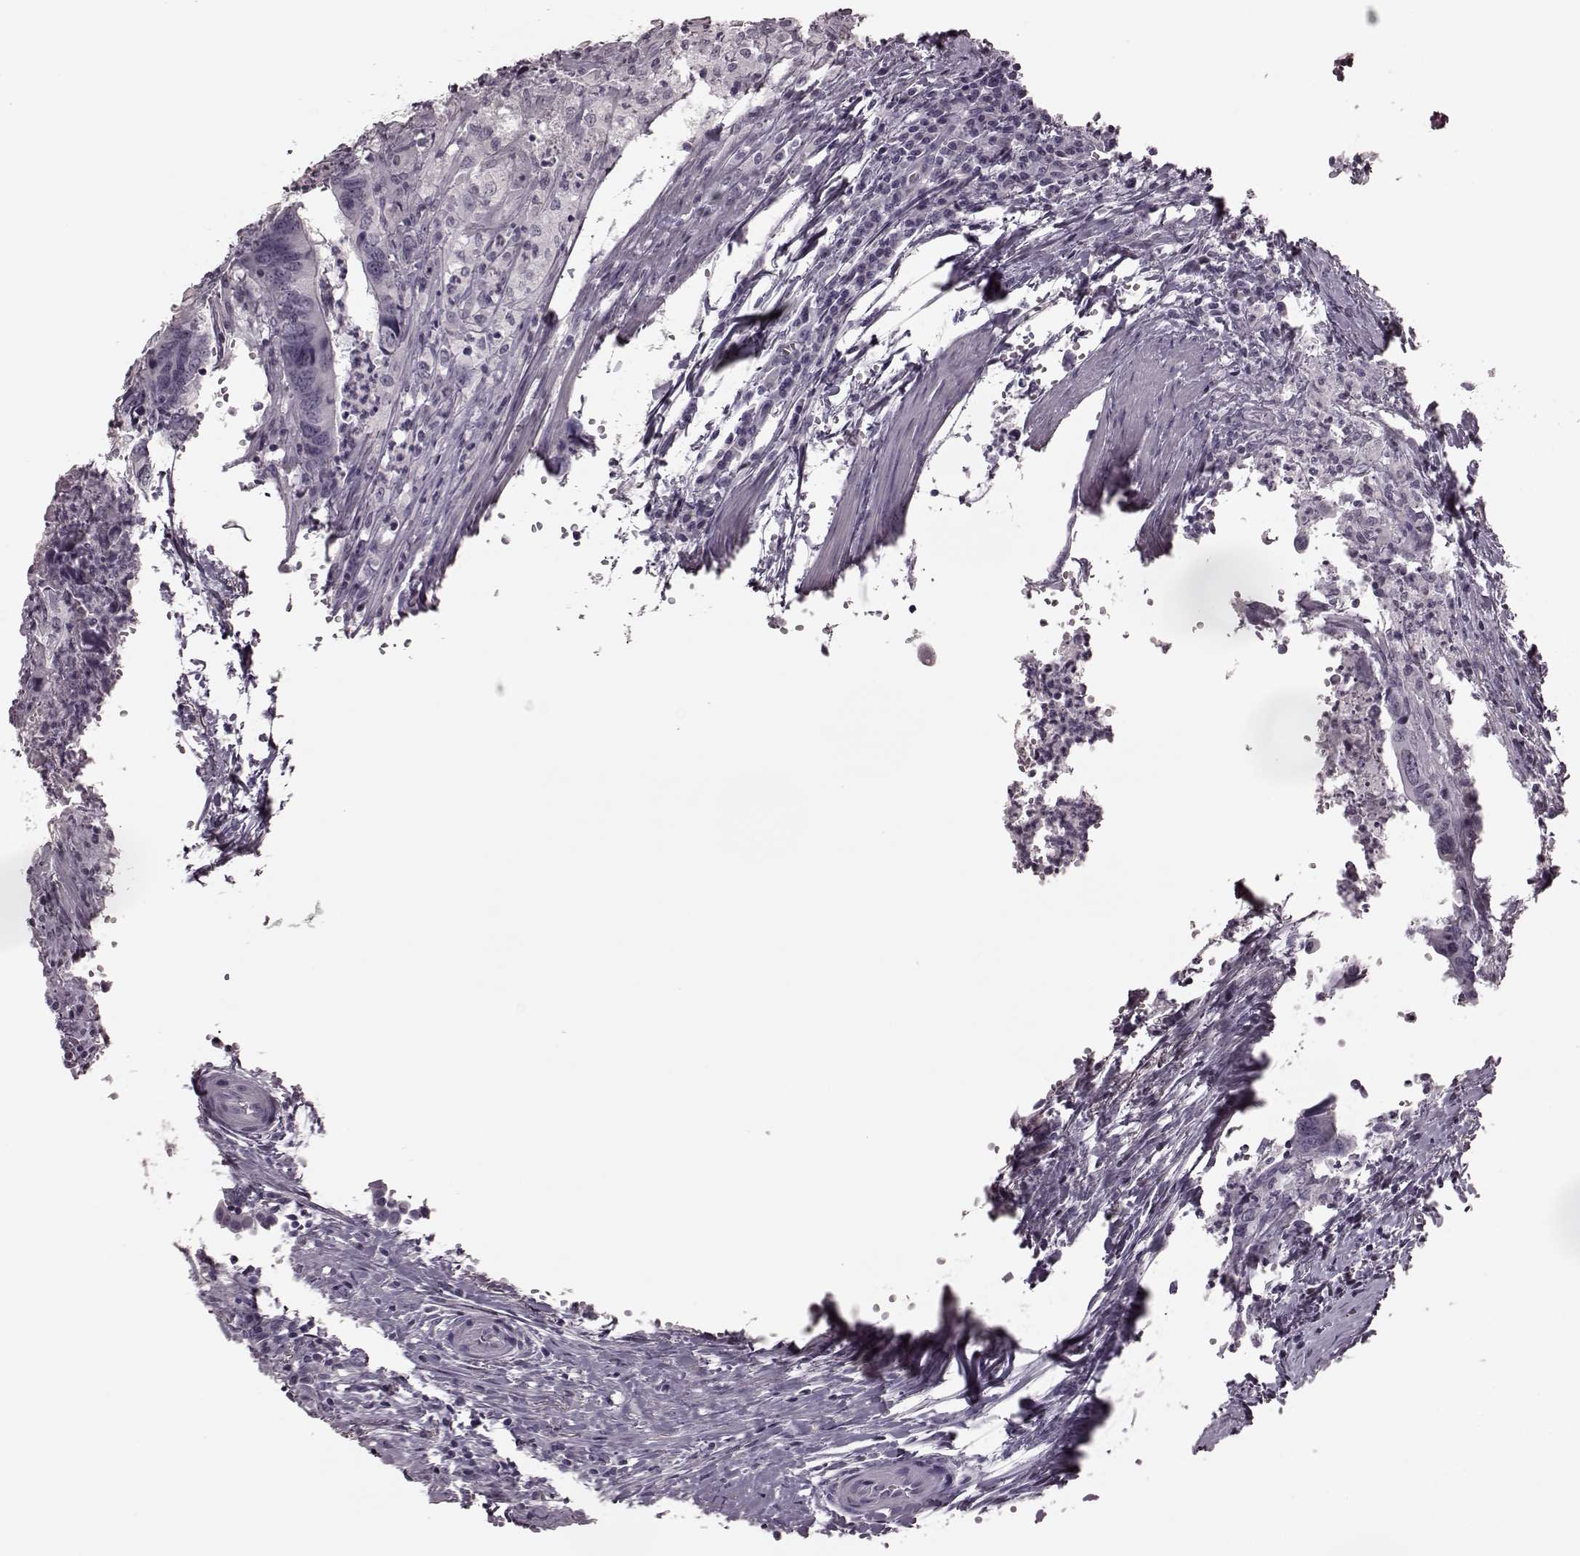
{"staining": {"intensity": "negative", "quantity": "none", "location": "none"}, "tissue": "colorectal cancer", "cell_type": "Tumor cells", "image_type": "cancer", "snomed": [{"axis": "morphology", "description": "Adenocarcinoma, NOS"}, {"axis": "topography", "description": "Colon"}], "caption": "Tumor cells are negative for protein expression in human colorectal cancer.", "gene": "TRPM1", "patient": {"sex": "female", "age": 82}}